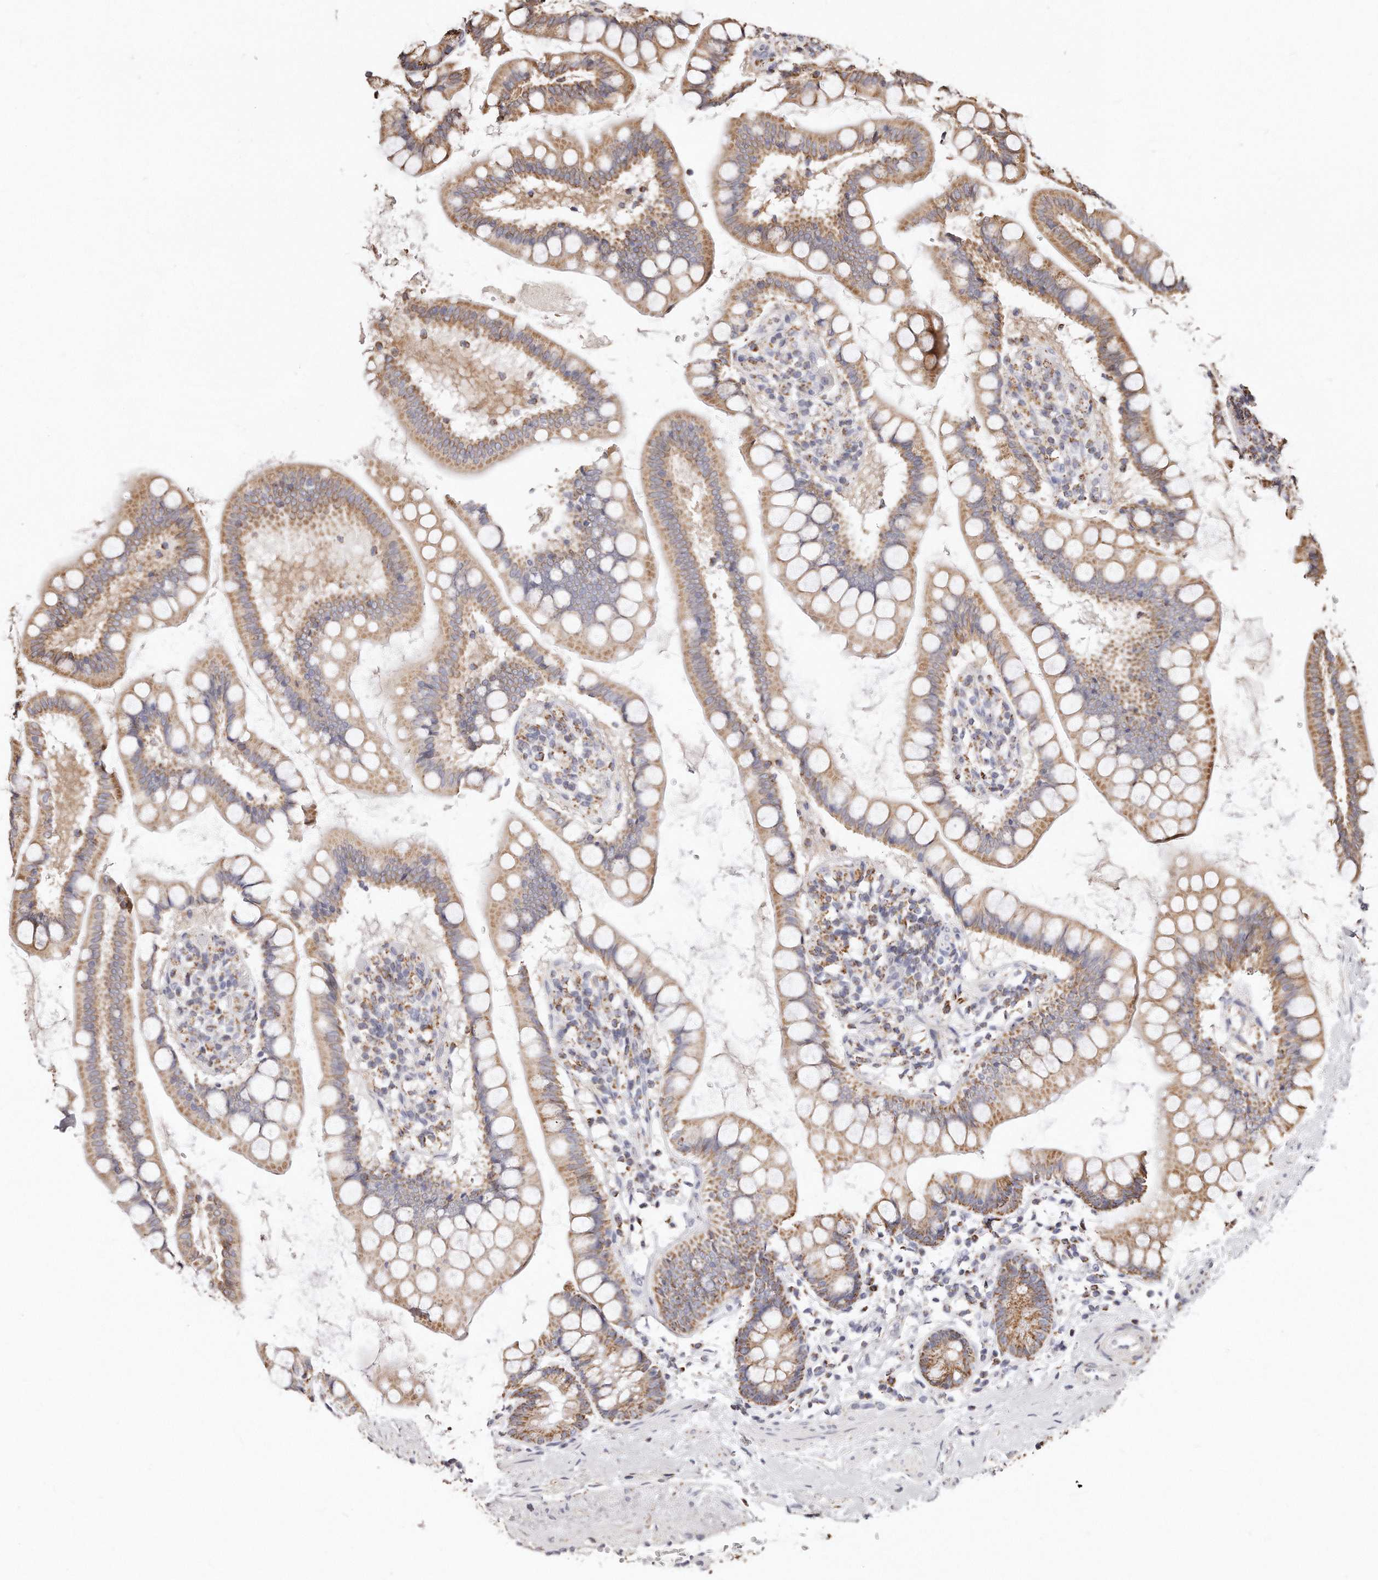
{"staining": {"intensity": "moderate", "quantity": ">75%", "location": "cytoplasmic/membranous"}, "tissue": "small intestine", "cell_type": "Glandular cells", "image_type": "normal", "snomed": [{"axis": "morphology", "description": "Normal tissue, NOS"}, {"axis": "topography", "description": "Small intestine"}], "caption": "Immunohistochemistry micrograph of benign small intestine stained for a protein (brown), which reveals medium levels of moderate cytoplasmic/membranous staining in approximately >75% of glandular cells.", "gene": "RTKN", "patient": {"sex": "female", "age": 84}}